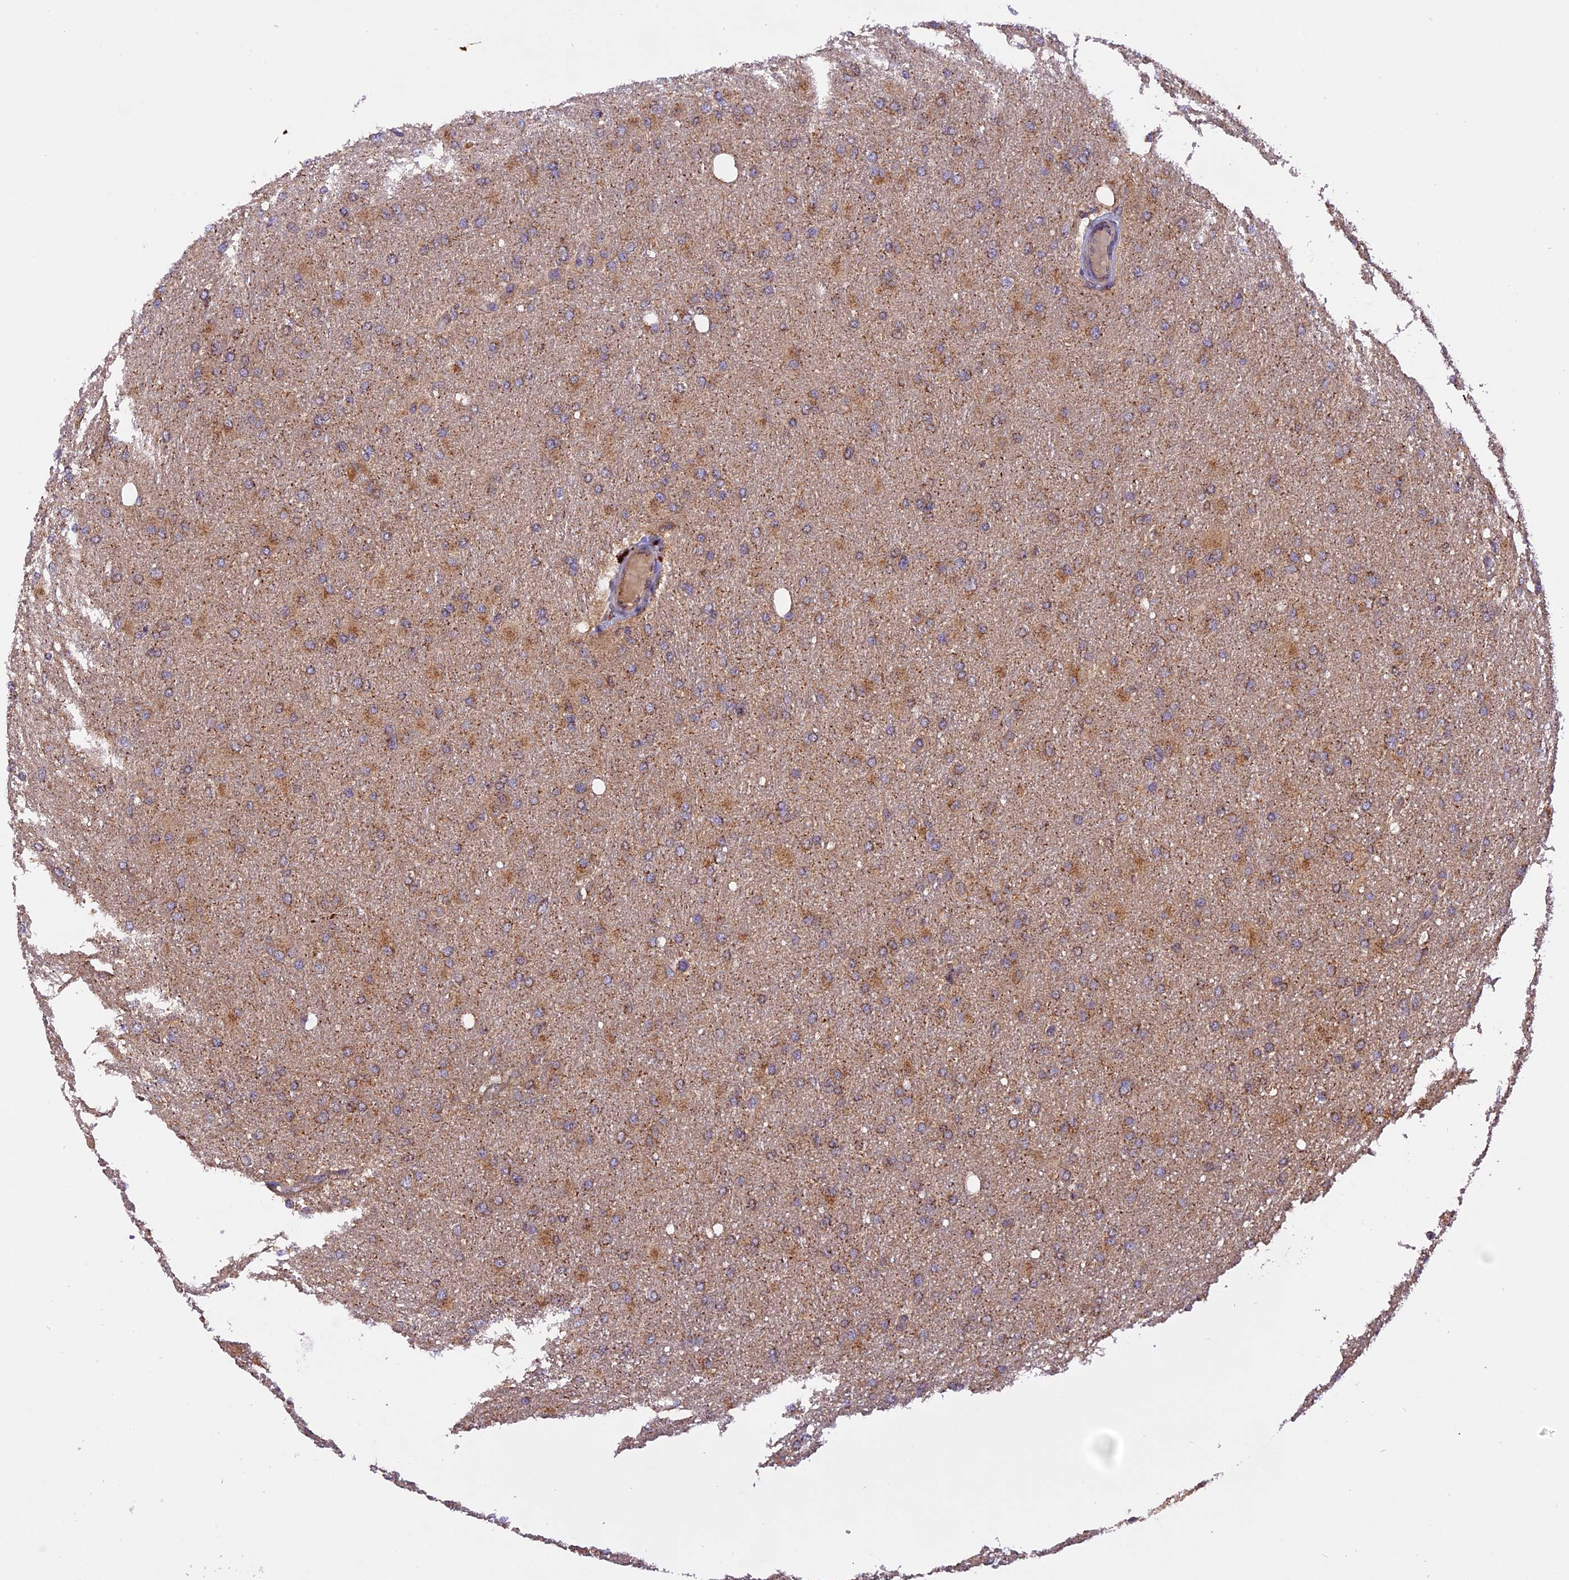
{"staining": {"intensity": "weak", "quantity": ">75%", "location": "cytoplasmic/membranous"}, "tissue": "glioma", "cell_type": "Tumor cells", "image_type": "cancer", "snomed": [{"axis": "morphology", "description": "Glioma, malignant, High grade"}, {"axis": "topography", "description": "Cerebral cortex"}], "caption": "Immunohistochemical staining of human glioma shows weak cytoplasmic/membranous protein expression in about >75% of tumor cells. Immunohistochemistry (ihc) stains the protein of interest in brown and the nuclei are stained blue.", "gene": "PEX3", "patient": {"sex": "female", "age": 36}}